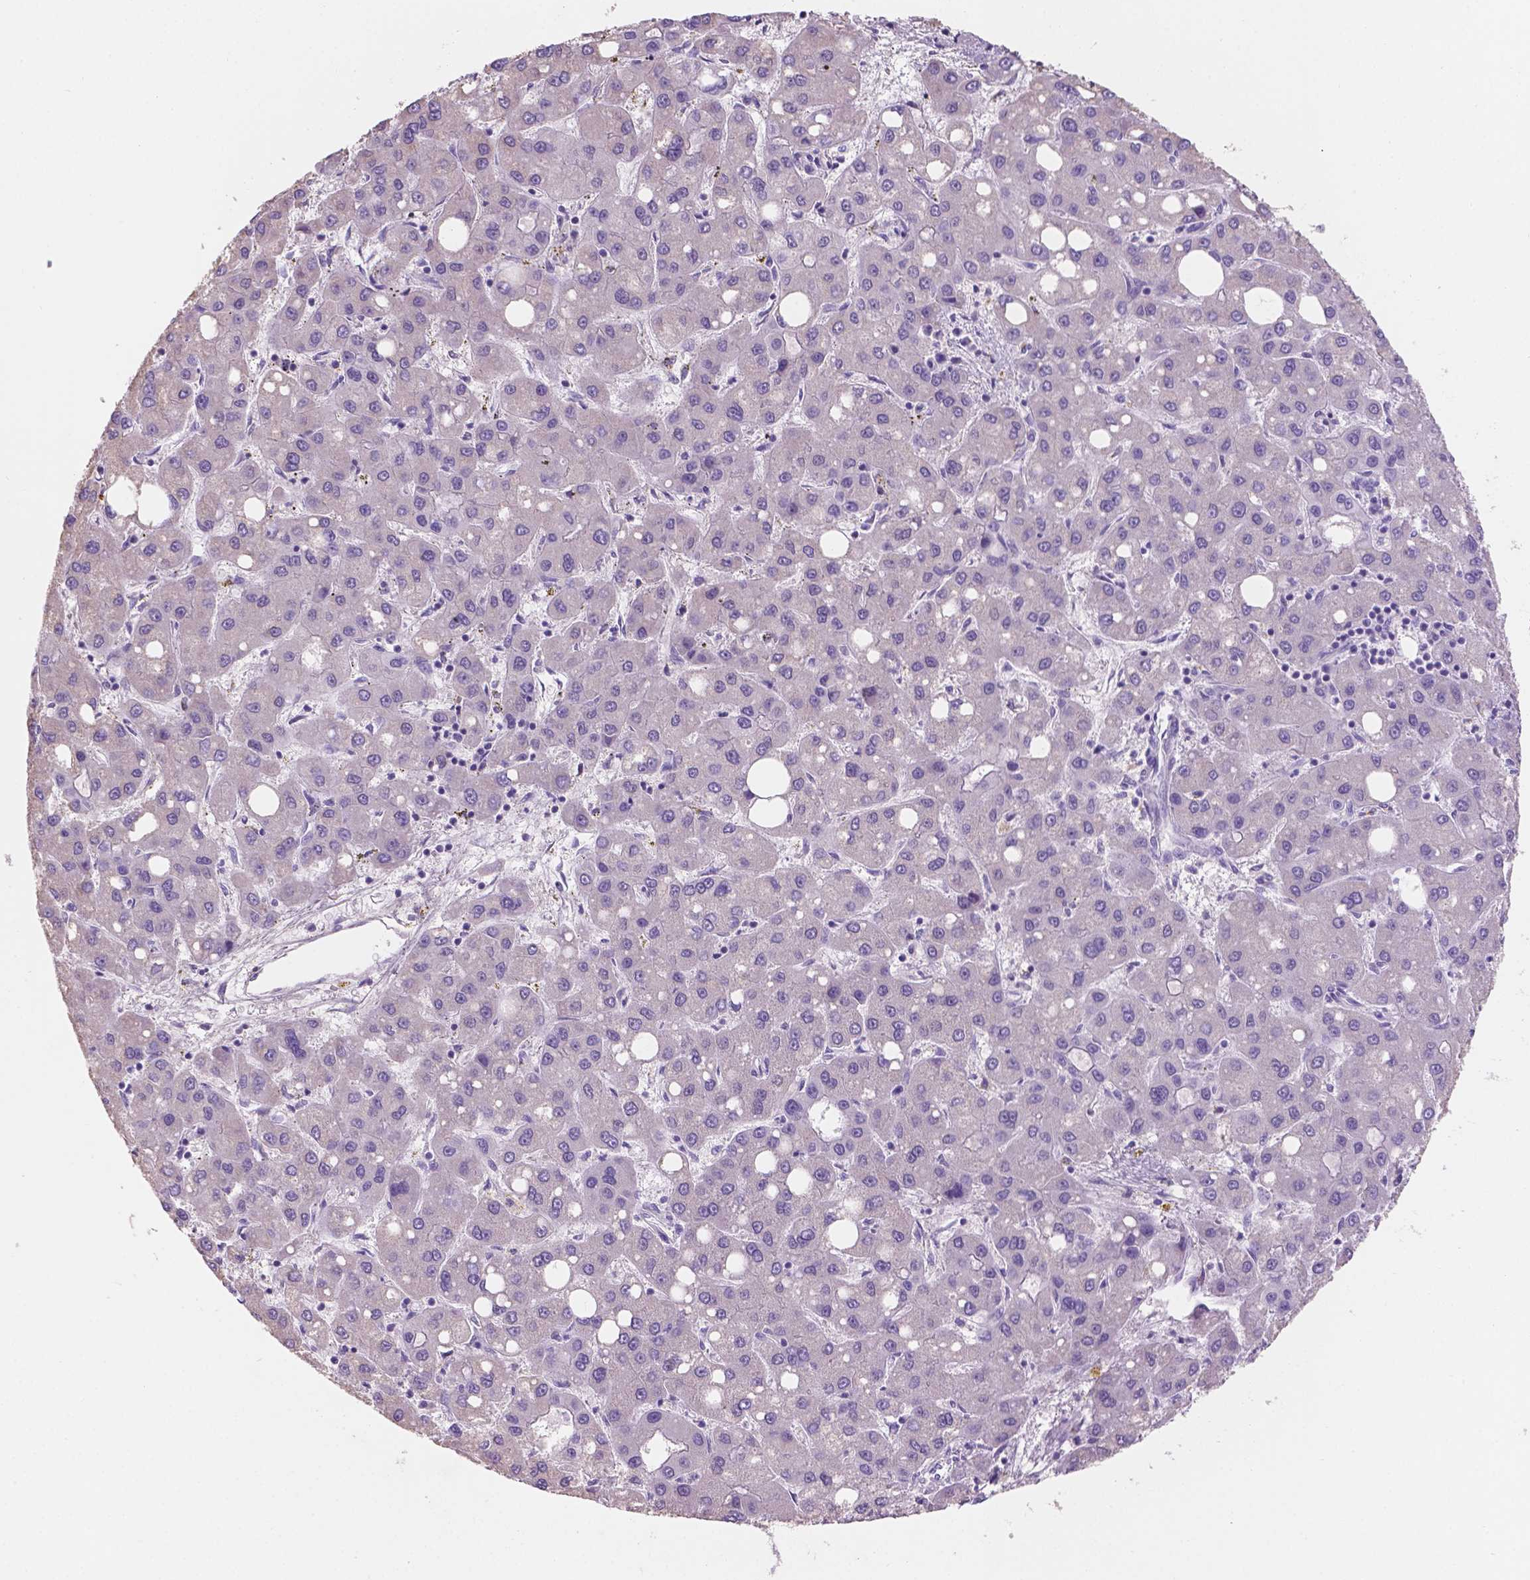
{"staining": {"intensity": "negative", "quantity": "none", "location": "none"}, "tissue": "liver cancer", "cell_type": "Tumor cells", "image_type": "cancer", "snomed": [{"axis": "morphology", "description": "Carcinoma, Hepatocellular, NOS"}, {"axis": "topography", "description": "Liver"}], "caption": "The image demonstrates no significant expression in tumor cells of liver hepatocellular carcinoma.", "gene": "SBSN", "patient": {"sex": "male", "age": 73}}